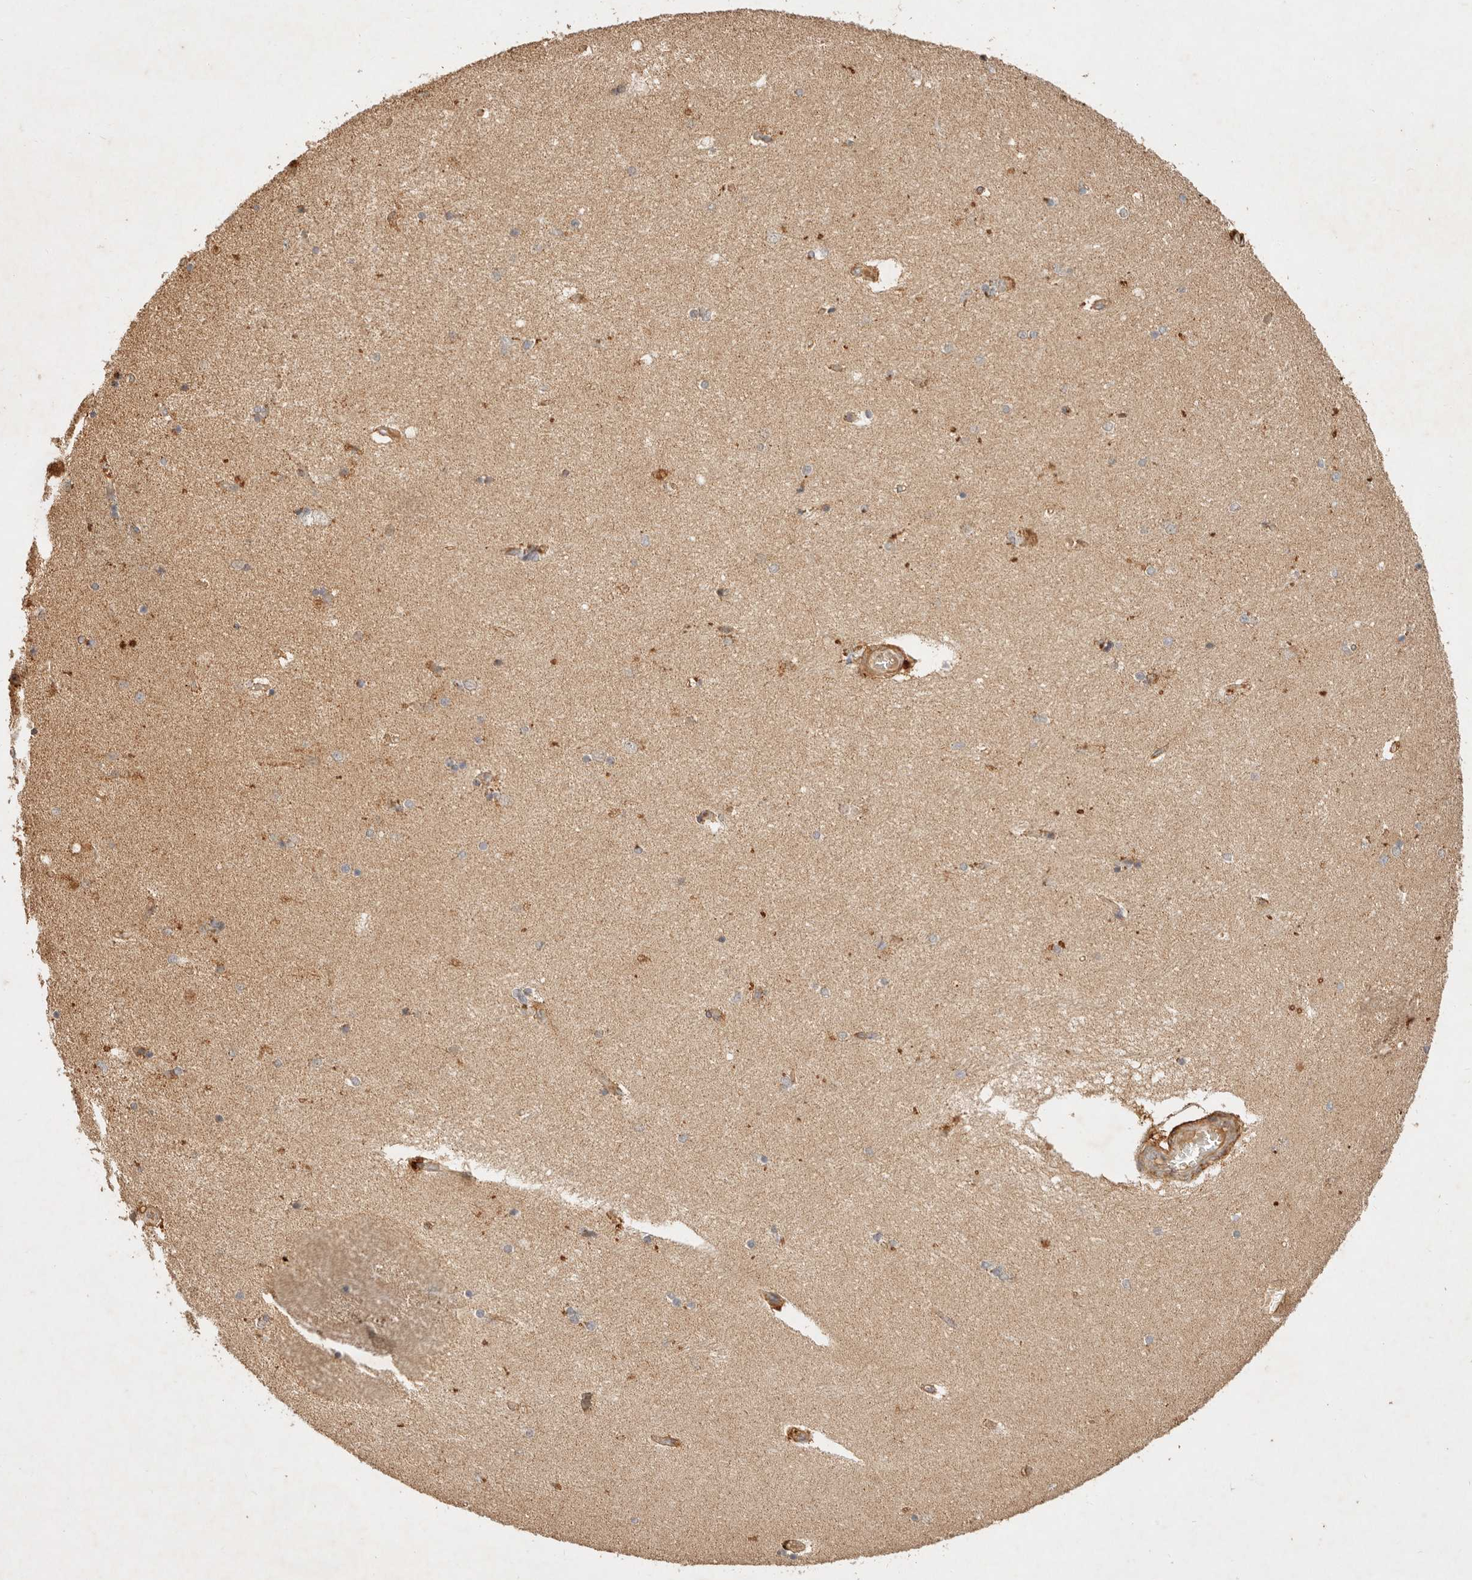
{"staining": {"intensity": "weak", "quantity": "25%-75%", "location": "cytoplasmic/membranous"}, "tissue": "hippocampus", "cell_type": "Glial cells", "image_type": "normal", "snomed": [{"axis": "morphology", "description": "Normal tissue, NOS"}, {"axis": "topography", "description": "Hippocampus"}], "caption": "IHC (DAB (3,3'-diaminobenzidine)) staining of normal hippocampus reveals weak cytoplasmic/membranous protein positivity in approximately 25%-75% of glial cells.", "gene": "CLEC4C", "patient": {"sex": "female", "age": 54}}